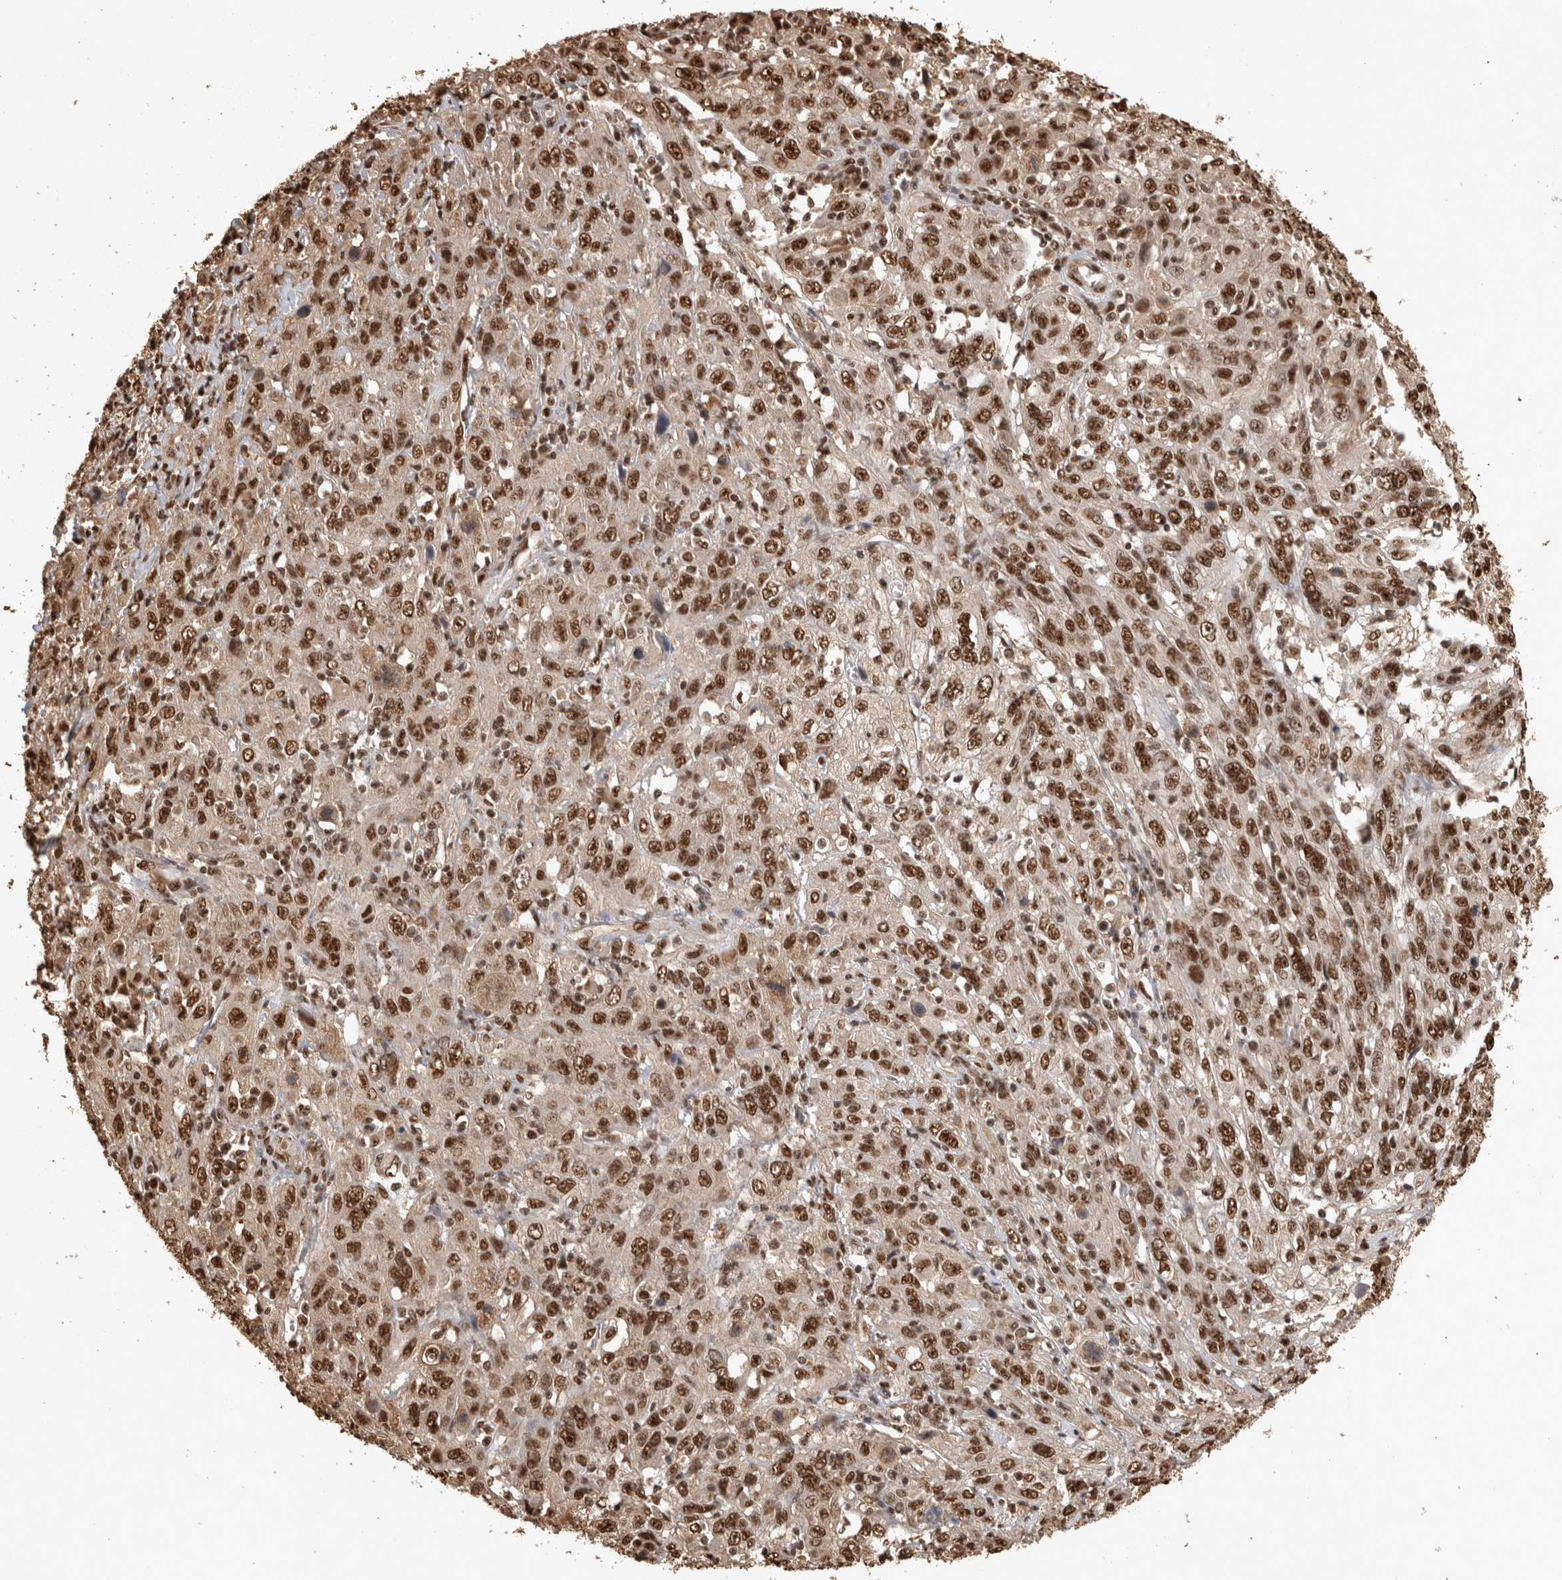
{"staining": {"intensity": "moderate", "quantity": ">75%", "location": "nuclear"}, "tissue": "cervical cancer", "cell_type": "Tumor cells", "image_type": "cancer", "snomed": [{"axis": "morphology", "description": "Squamous cell carcinoma, NOS"}, {"axis": "topography", "description": "Cervix"}], "caption": "DAB immunohistochemical staining of human cervical cancer demonstrates moderate nuclear protein expression in approximately >75% of tumor cells.", "gene": "RAD50", "patient": {"sex": "female", "age": 46}}